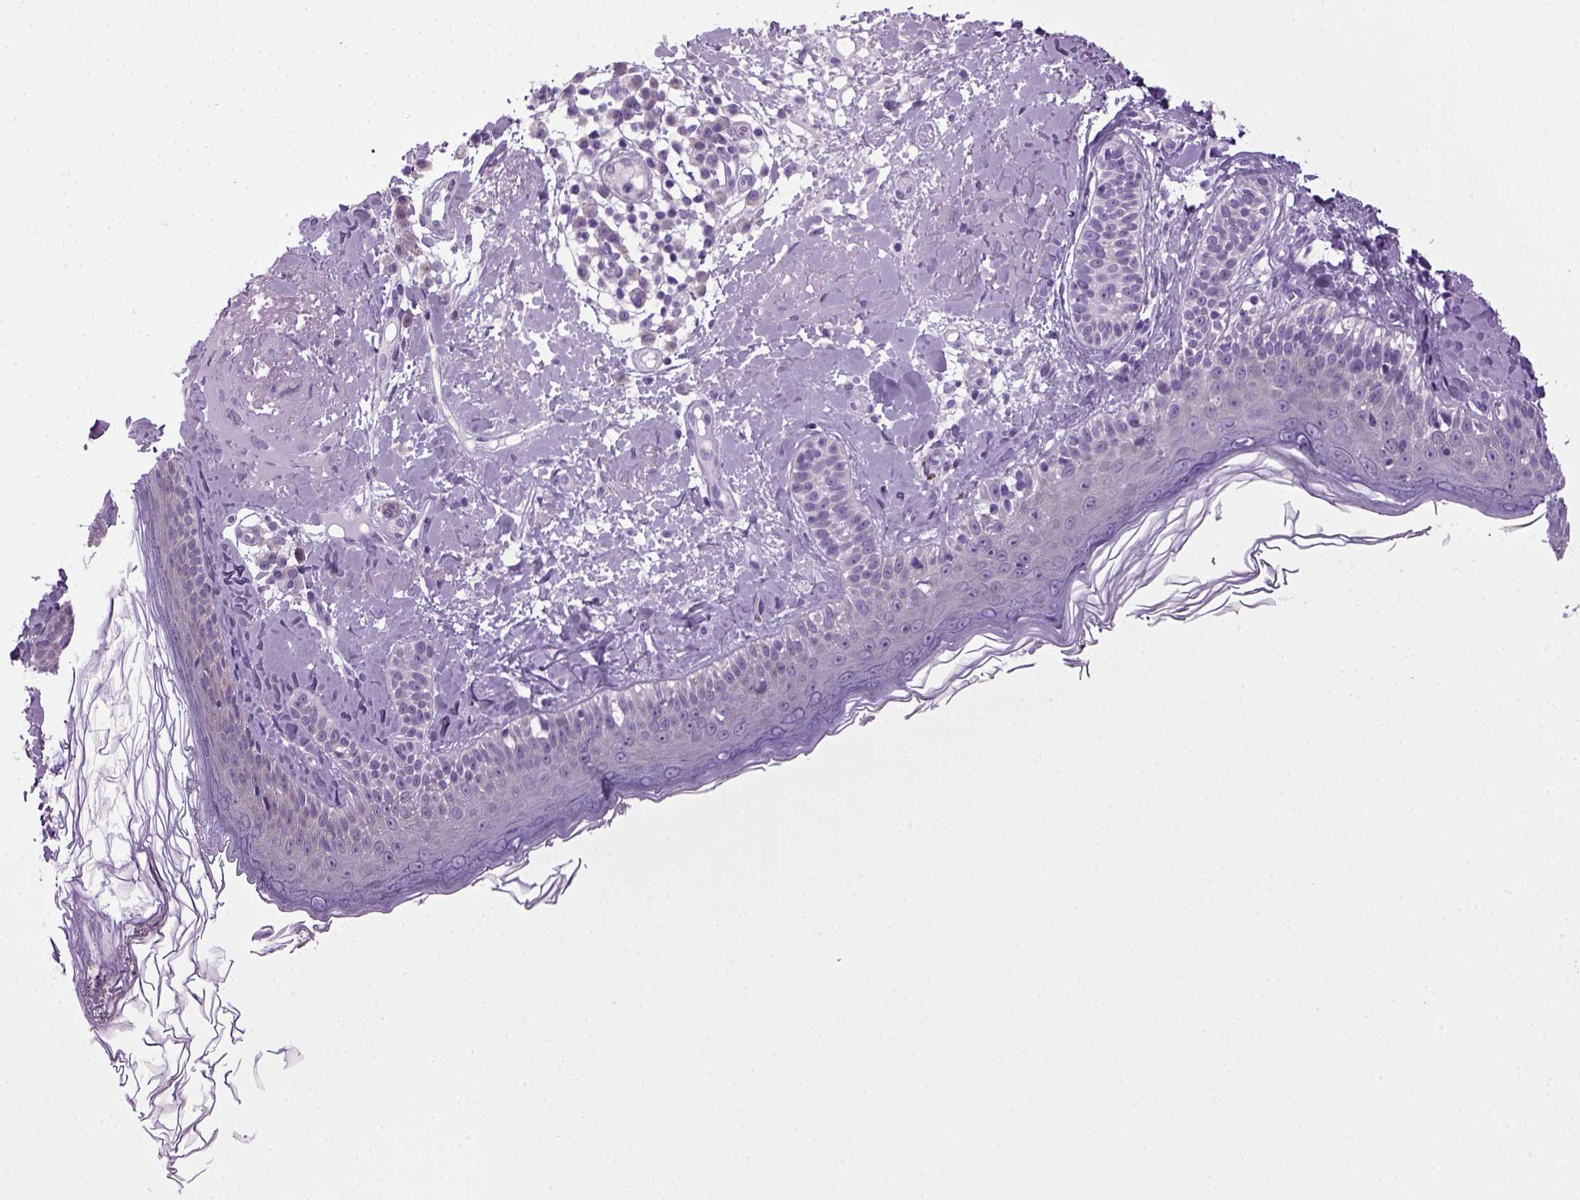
{"staining": {"intensity": "negative", "quantity": "none", "location": "none"}, "tissue": "skin", "cell_type": "Fibroblasts", "image_type": "normal", "snomed": [{"axis": "morphology", "description": "Normal tissue, NOS"}, {"axis": "topography", "description": "Skin"}], "caption": "DAB immunohistochemical staining of unremarkable human skin shows no significant positivity in fibroblasts. (DAB immunohistochemistry (IHC) visualized using brightfield microscopy, high magnification).", "gene": "HMCN2", "patient": {"sex": "male", "age": 73}}